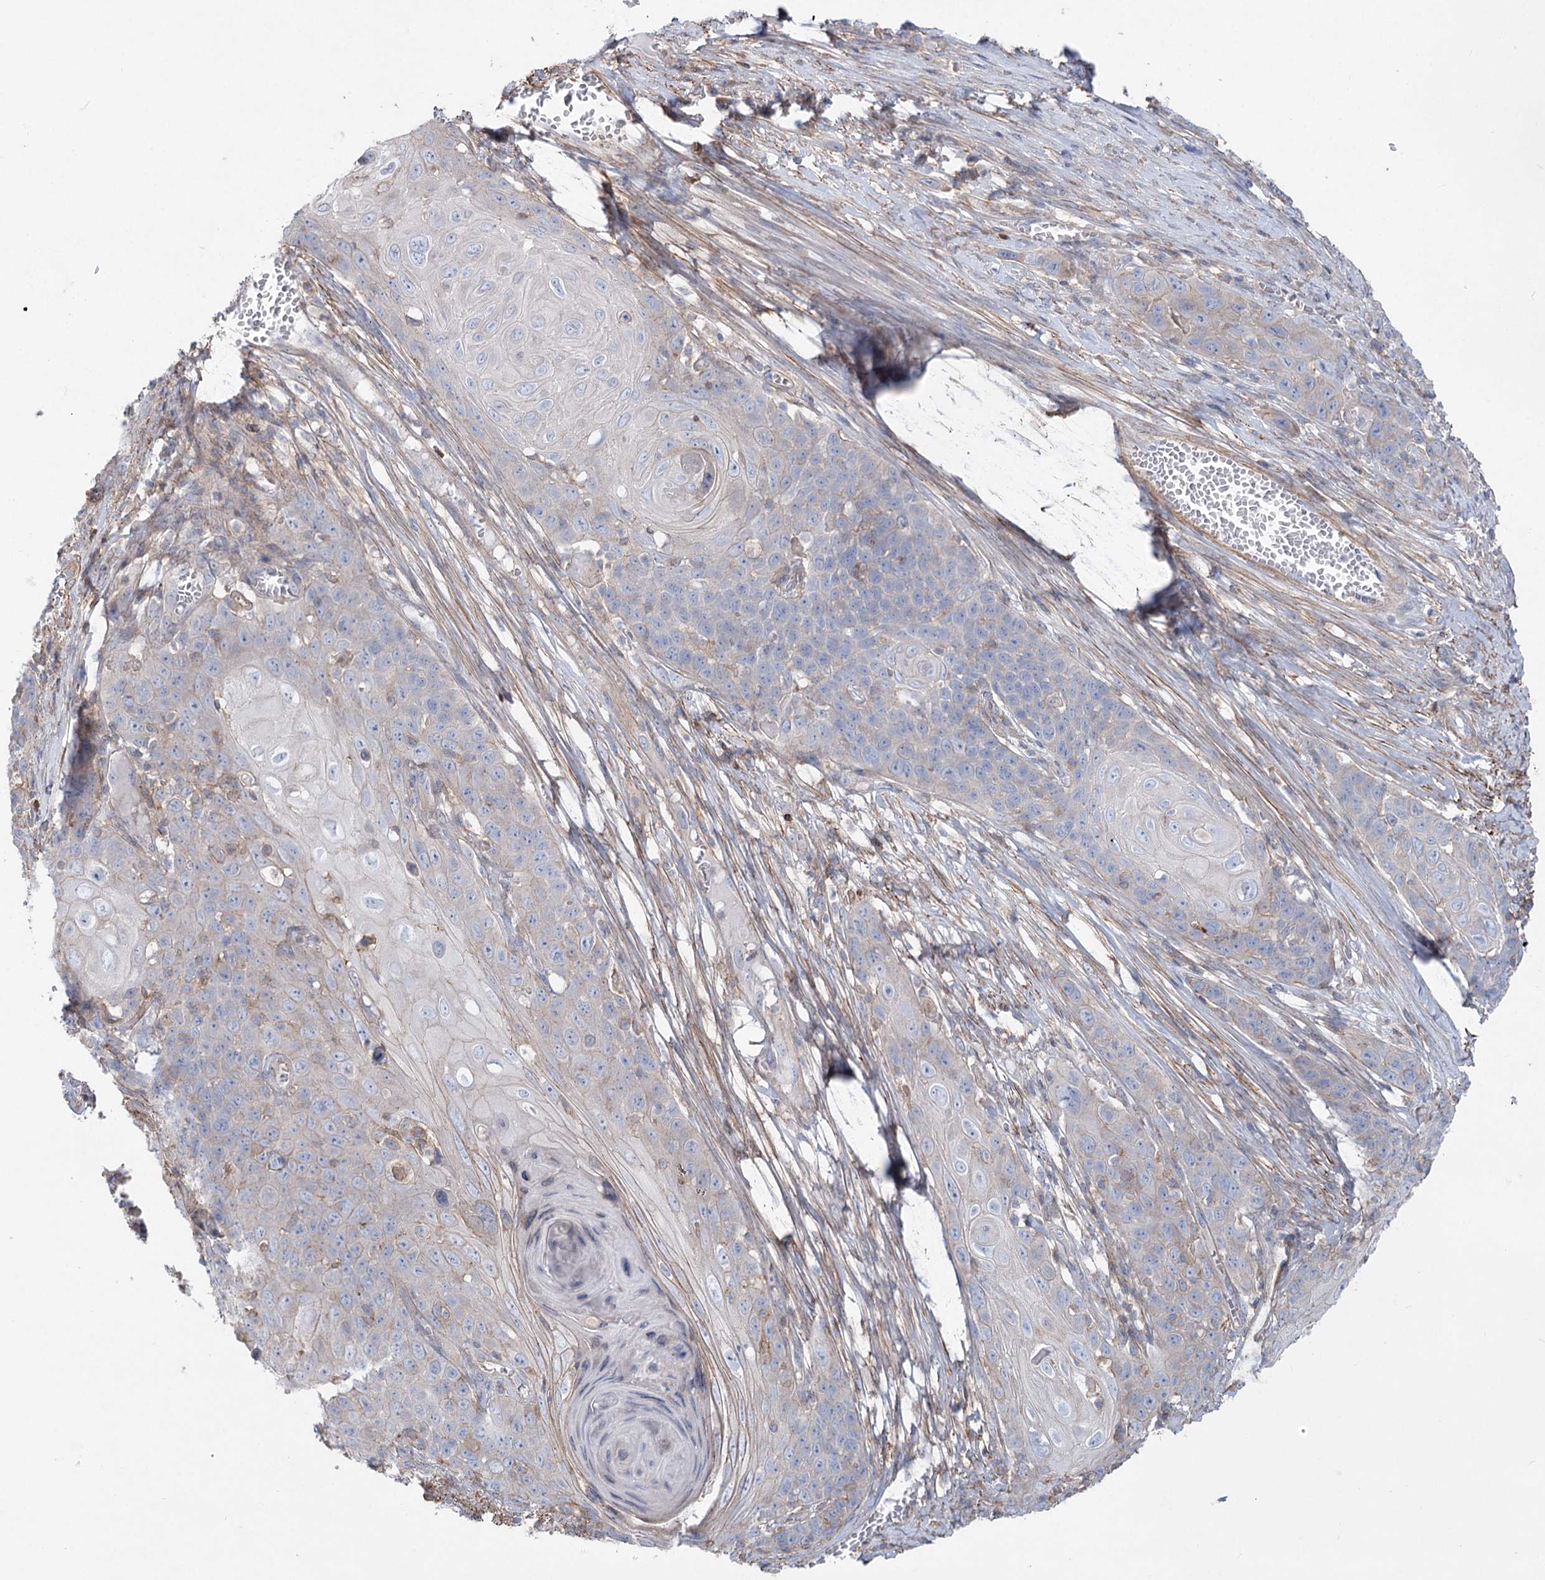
{"staining": {"intensity": "weak", "quantity": "<25%", "location": "cytoplasmic/membranous"}, "tissue": "skin cancer", "cell_type": "Tumor cells", "image_type": "cancer", "snomed": [{"axis": "morphology", "description": "Squamous cell carcinoma, NOS"}, {"axis": "topography", "description": "Skin"}], "caption": "The micrograph exhibits no significant staining in tumor cells of skin cancer.", "gene": "LARP1B", "patient": {"sex": "male", "age": 55}}